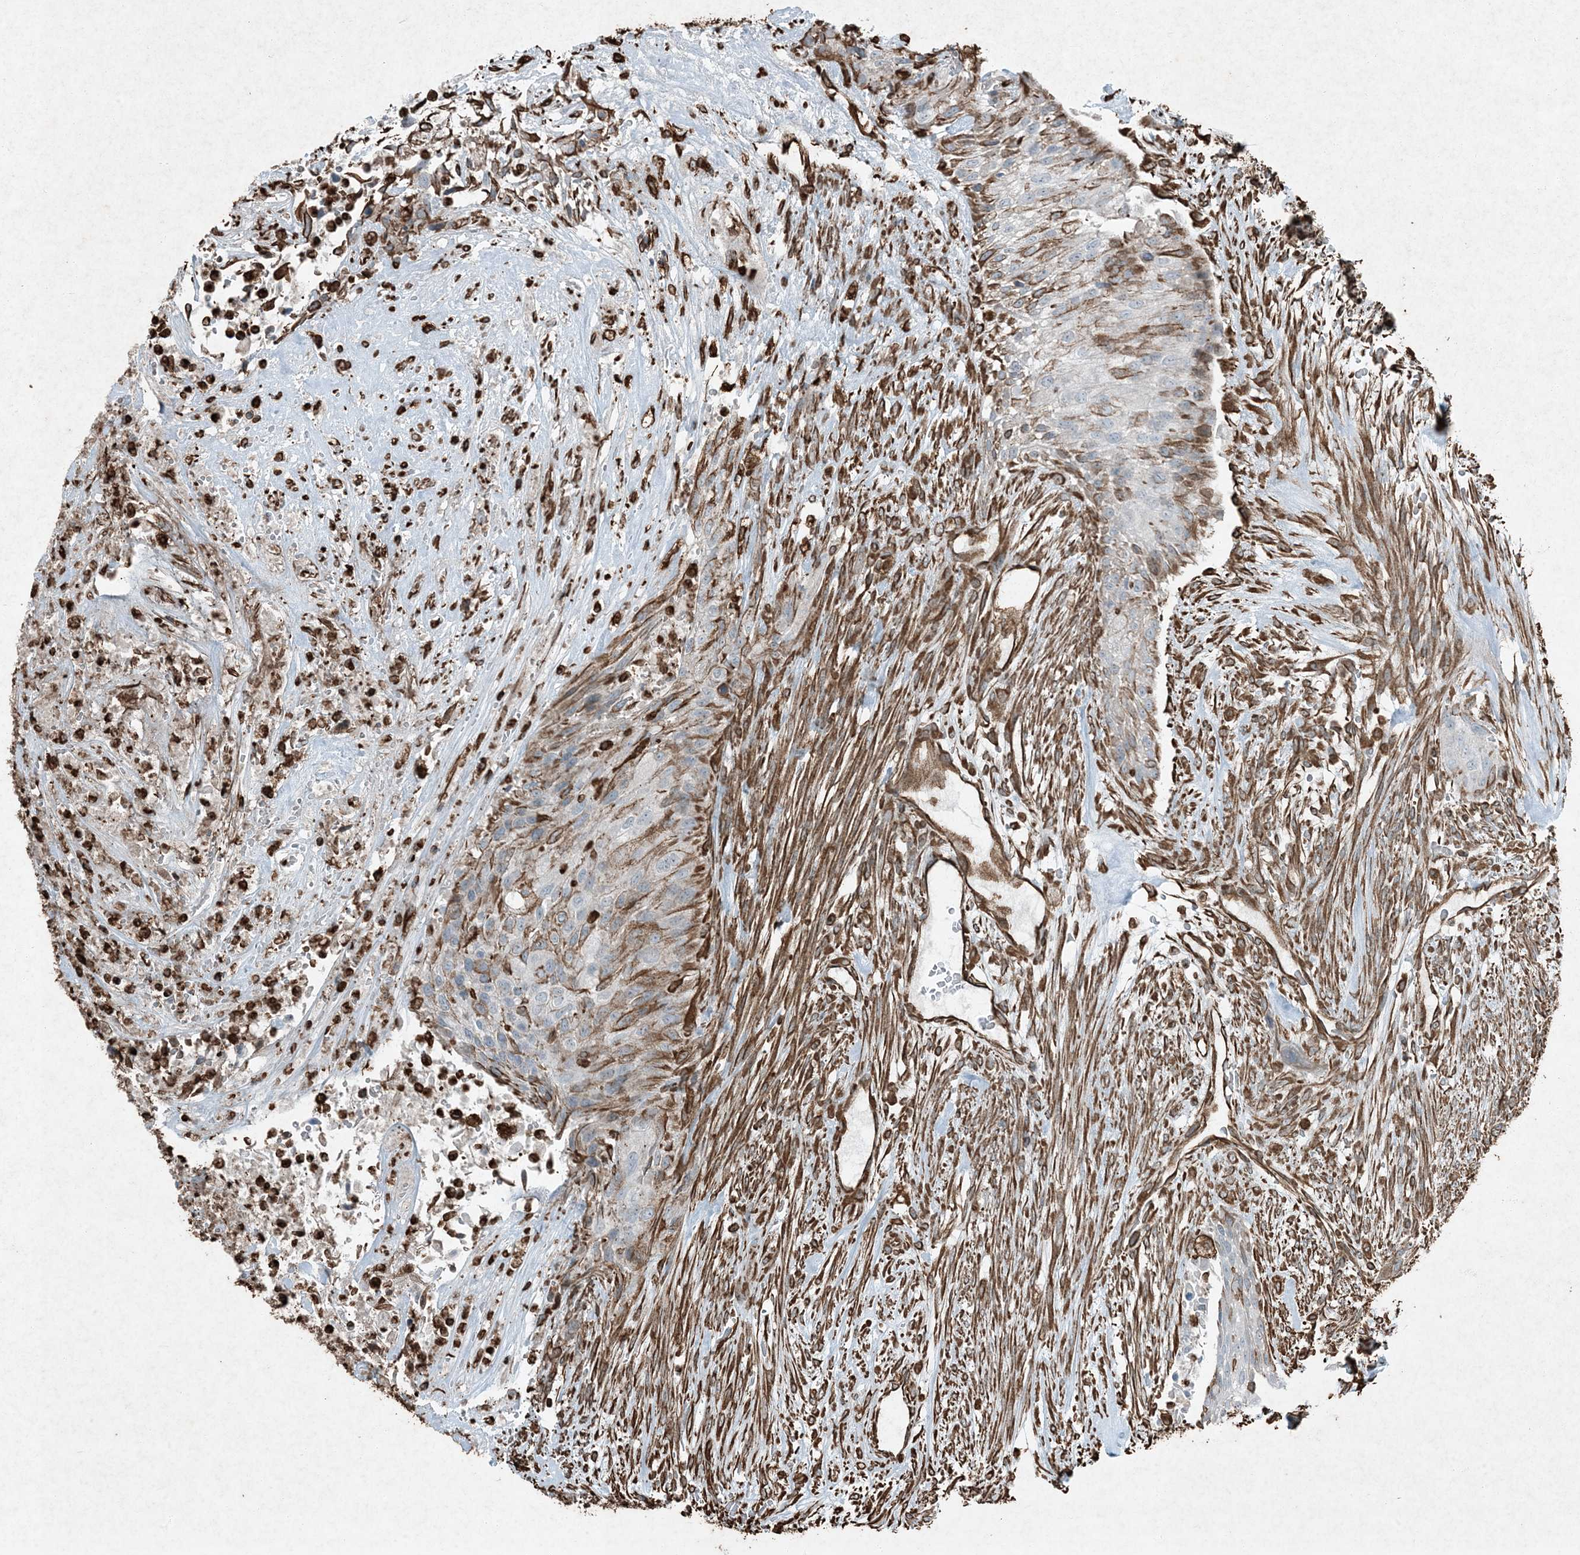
{"staining": {"intensity": "moderate", "quantity": "<25%", "location": "cytoplasmic/membranous"}, "tissue": "urothelial cancer", "cell_type": "Tumor cells", "image_type": "cancer", "snomed": [{"axis": "morphology", "description": "Urothelial carcinoma, High grade"}, {"axis": "topography", "description": "Urinary bladder"}], "caption": "Immunohistochemical staining of urothelial carcinoma (high-grade) shows low levels of moderate cytoplasmic/membranous protein staining in about <25% of tumor cells.", "gene": "RYK", "patient": {"sex": "male", "age": 35}}